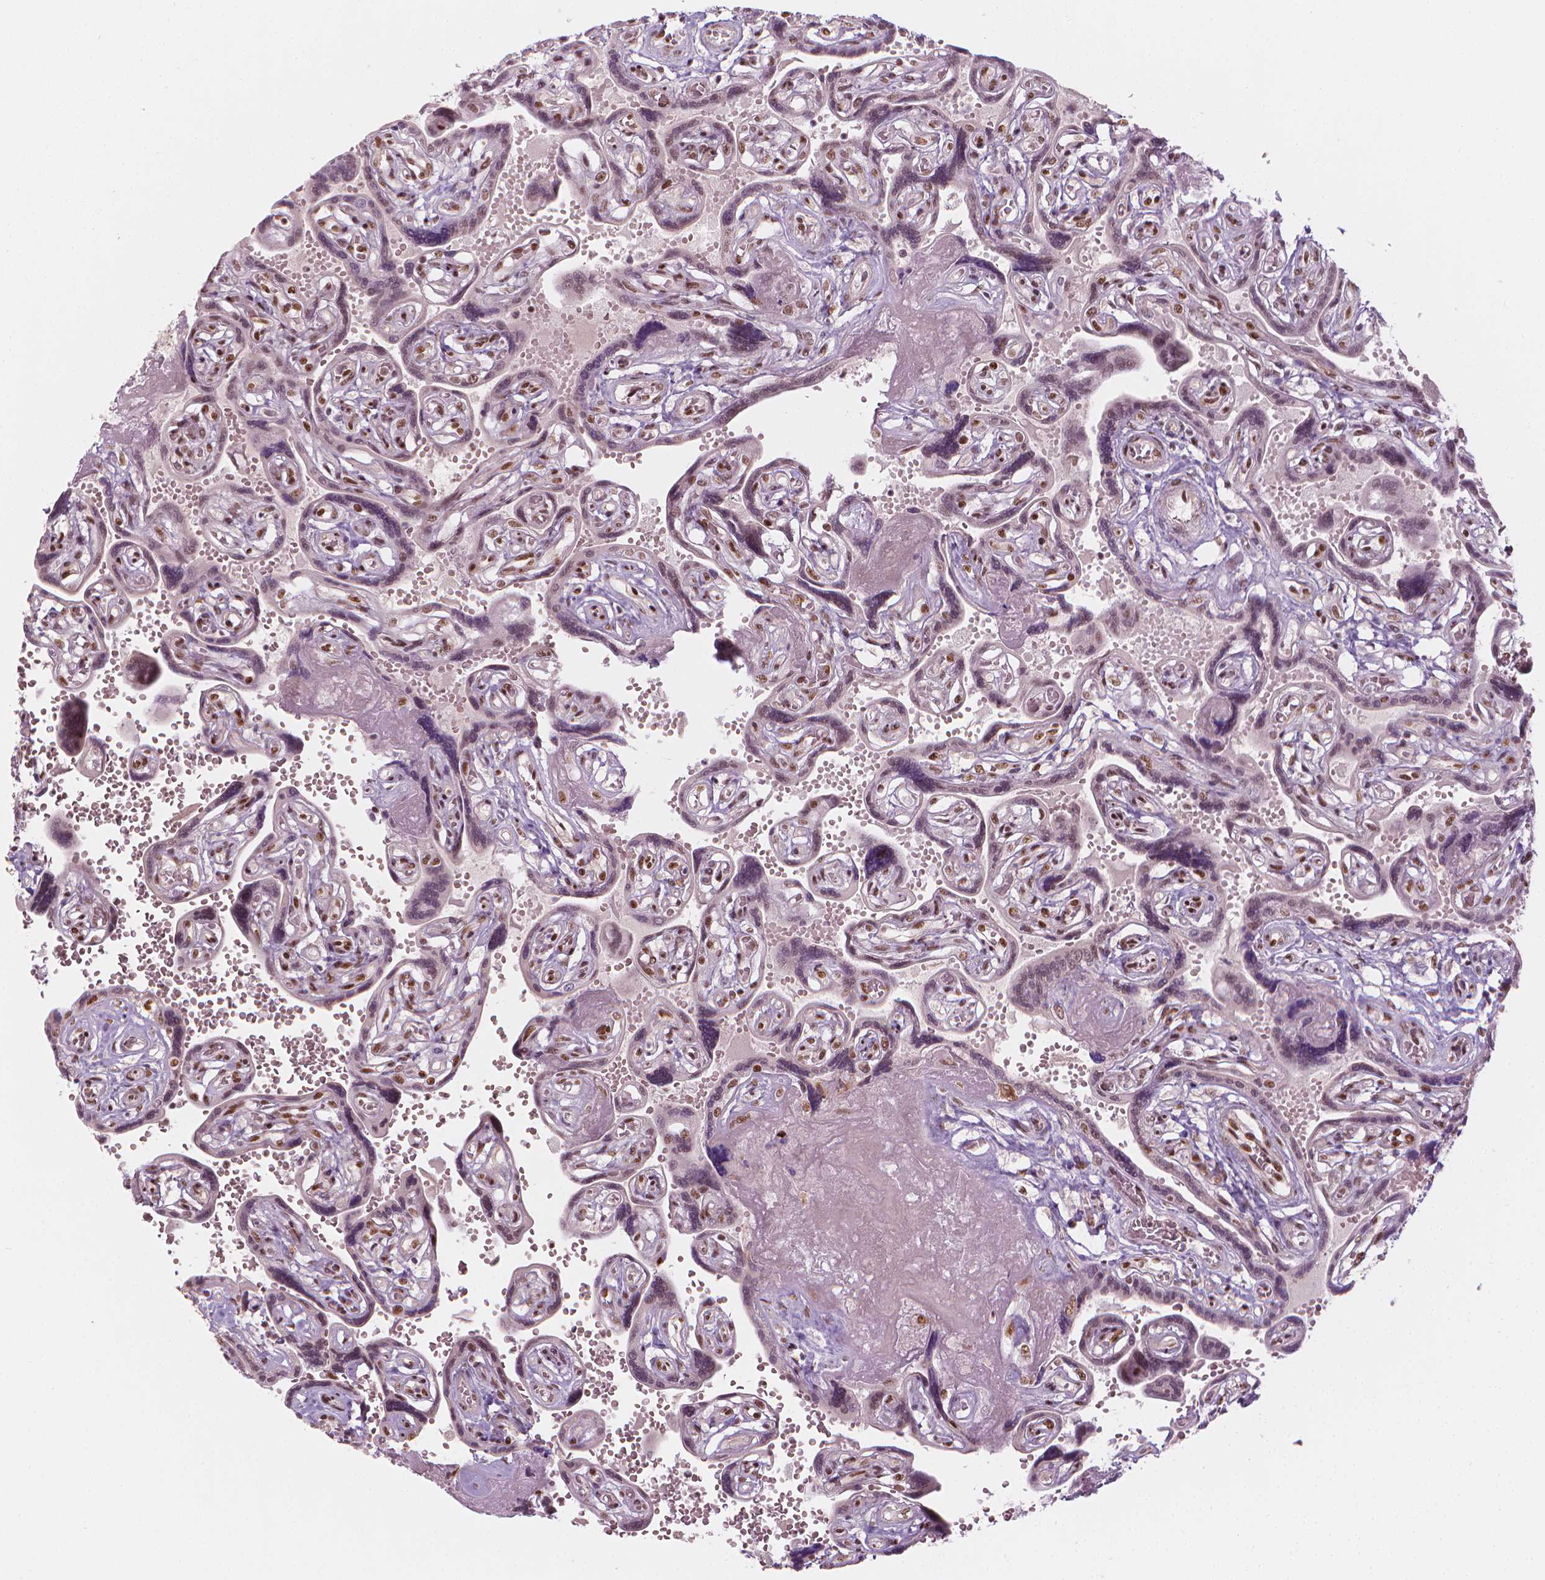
{"staining": {"intensity": "strong", "quantity": ">75%", "location": "nuclear"}, "tissue": "placenta", "cell_type": "Decidual cells", "image_type": "normal", "snomed": [{"axis": "morphology", "description": "Normal tissue, NOS"}, {"axis": "topography", "description": "Placenta"}], "caption": "Unremarkable placenta shows strong nuclear positivity in about >75% of decidual cells, visualized by immunohistochemistry. The staining was performed using DAB, with brown indicating positive protein expression. Nuclei are stained blue with hematoxylin.", "gene": "ELF2", "patient": {"sex": "female", "age": 32}}